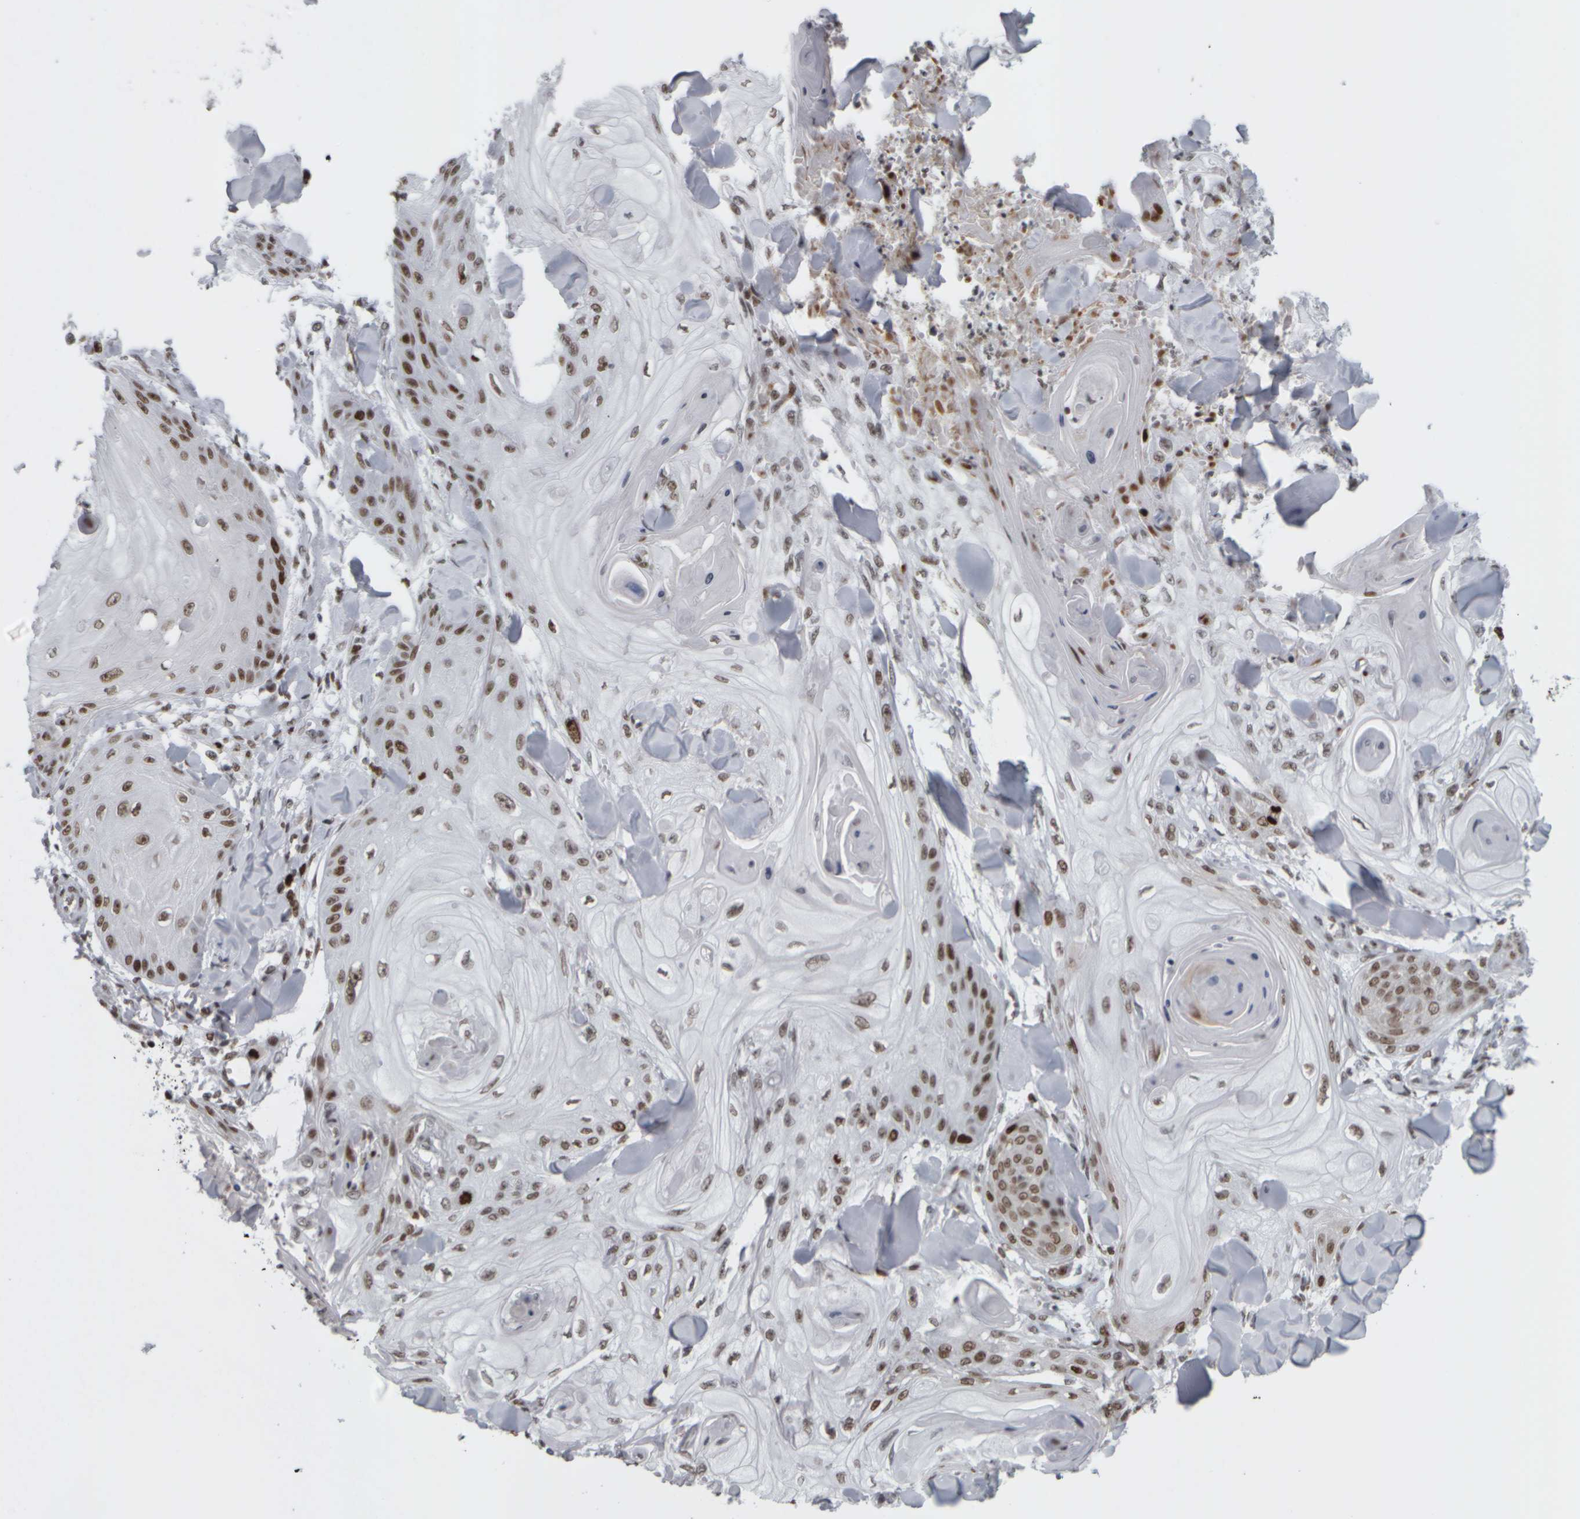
{"staining": {"intensity": "moderate", "quantity": ">75%", "location": "nuclear"}, "tissue": "skin cancer", "cell_type": "Tumor cells", "image_type": "cancer", "snomed": [{"axis": "morphology", "description": "Squamous cell carcinoma, NOS"}, {"axis": "topography", "description": "Skin"}], "caption": "Immunohistochemistry staining of squamous cell carcinoma (skin), which demonstrates medium levels of moderate nuclear expression in approximately >75% of tumor cells indicating moderate nuclear protein expression. The staining was performed using DAB (3,3'-diaminobenzidine) (brown) for protein detection and nuclei were counterstained in hematoxylin (blue).", "gene": "TOP2B", "patient": {"sex": "male", "age": 74}}